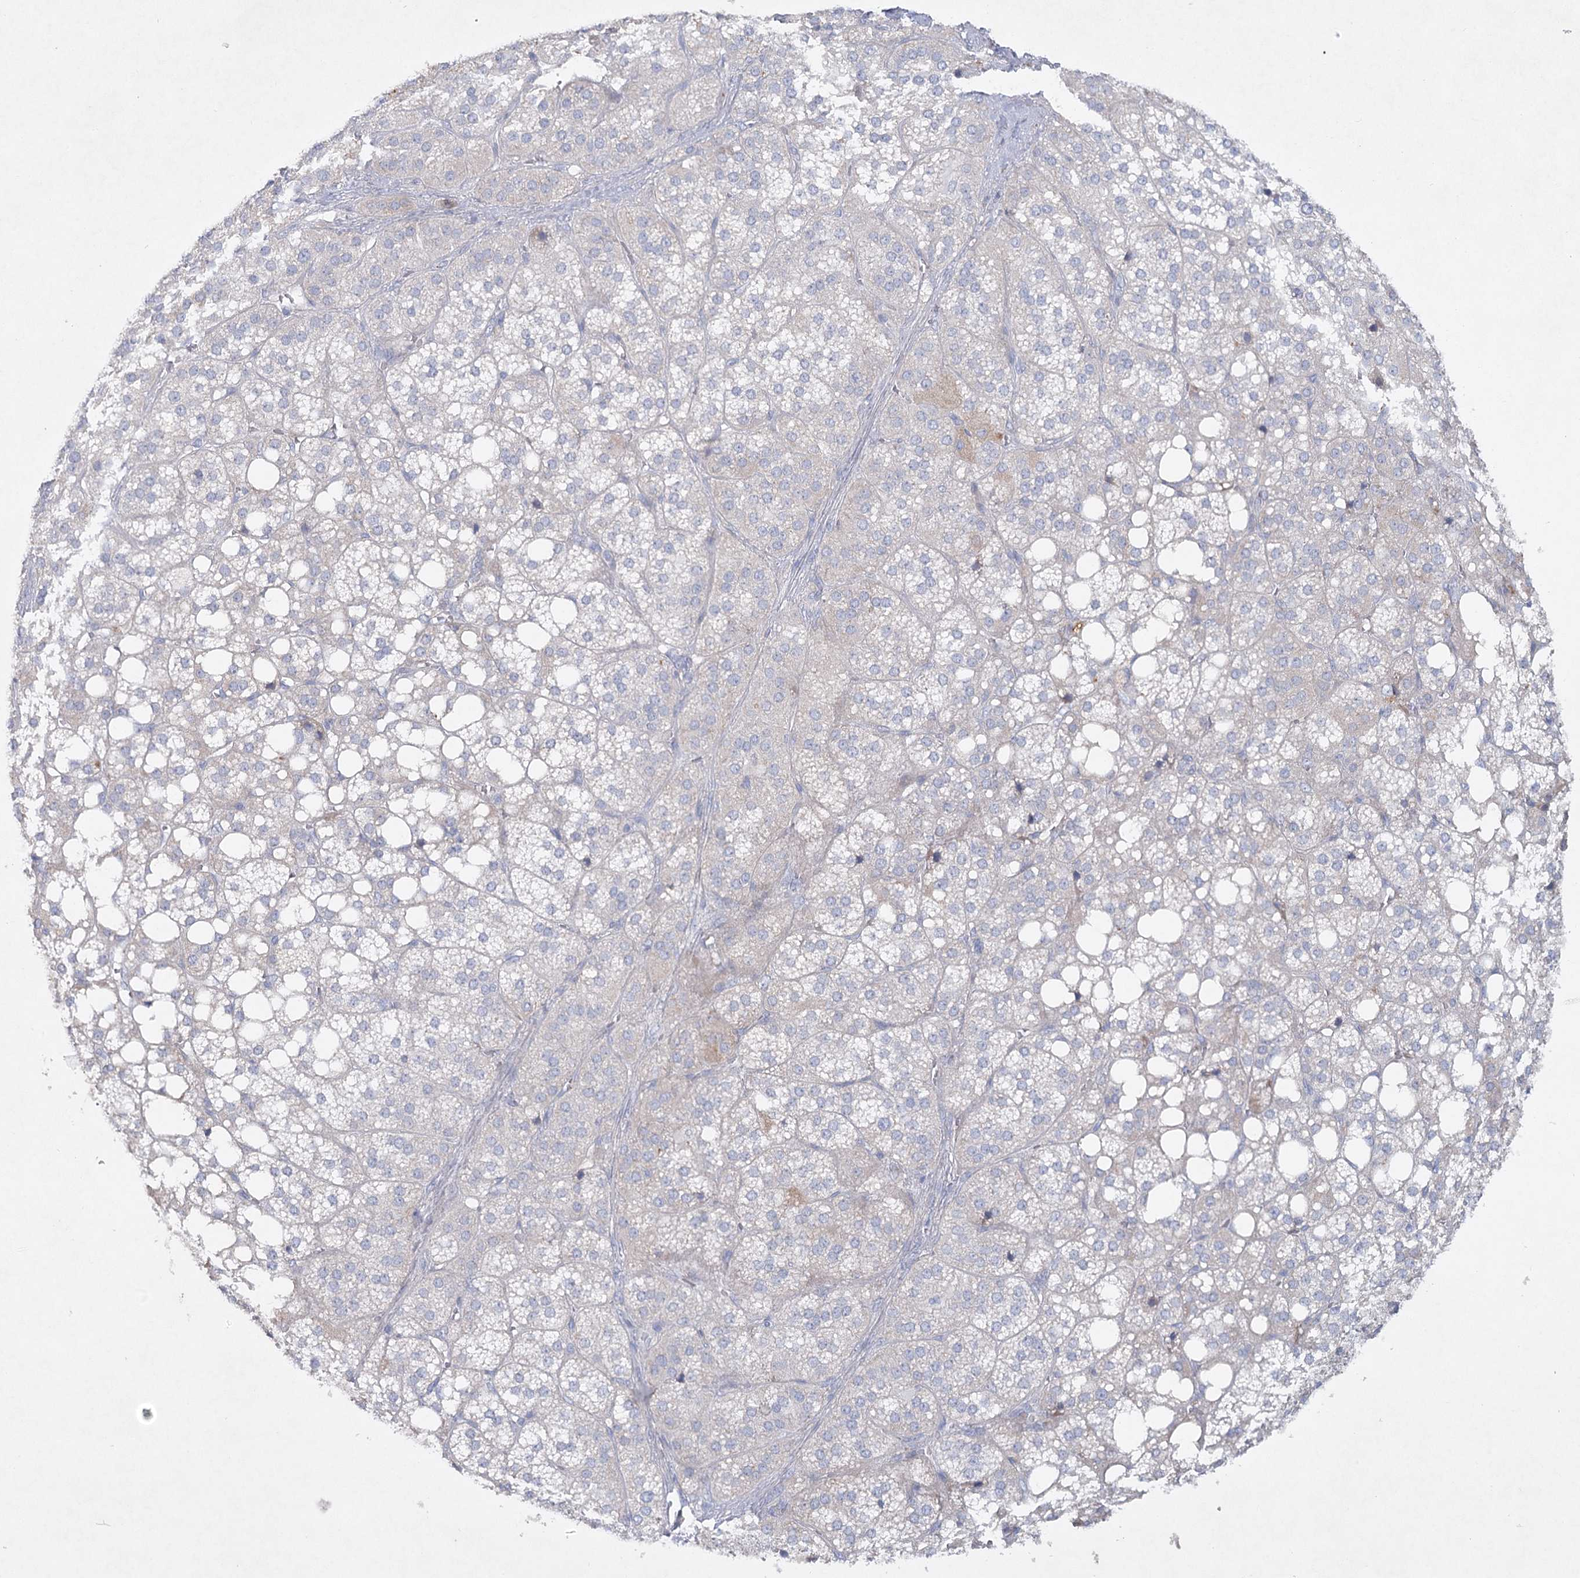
{"staining": {"intensity": "moderate", "quantity": "<25%", "location": "cytoplasmic/membranous"}, "tissue": "adrenal gland", "cell_type": "Glandular cells", "image_type": "normal", "snomed": [{"axis": "morphology", "description": "Normal tissue, NOS"}, {"axis": "topography", "description": "Adrenal gland"}], "caption": "Glandular cells reveal moderate cytoplasmic/membranous expression in about <25% of cells in benign adrenal gland.", "gene": "MAP3K13", "patient": {"sex": "female", "age": 59}}